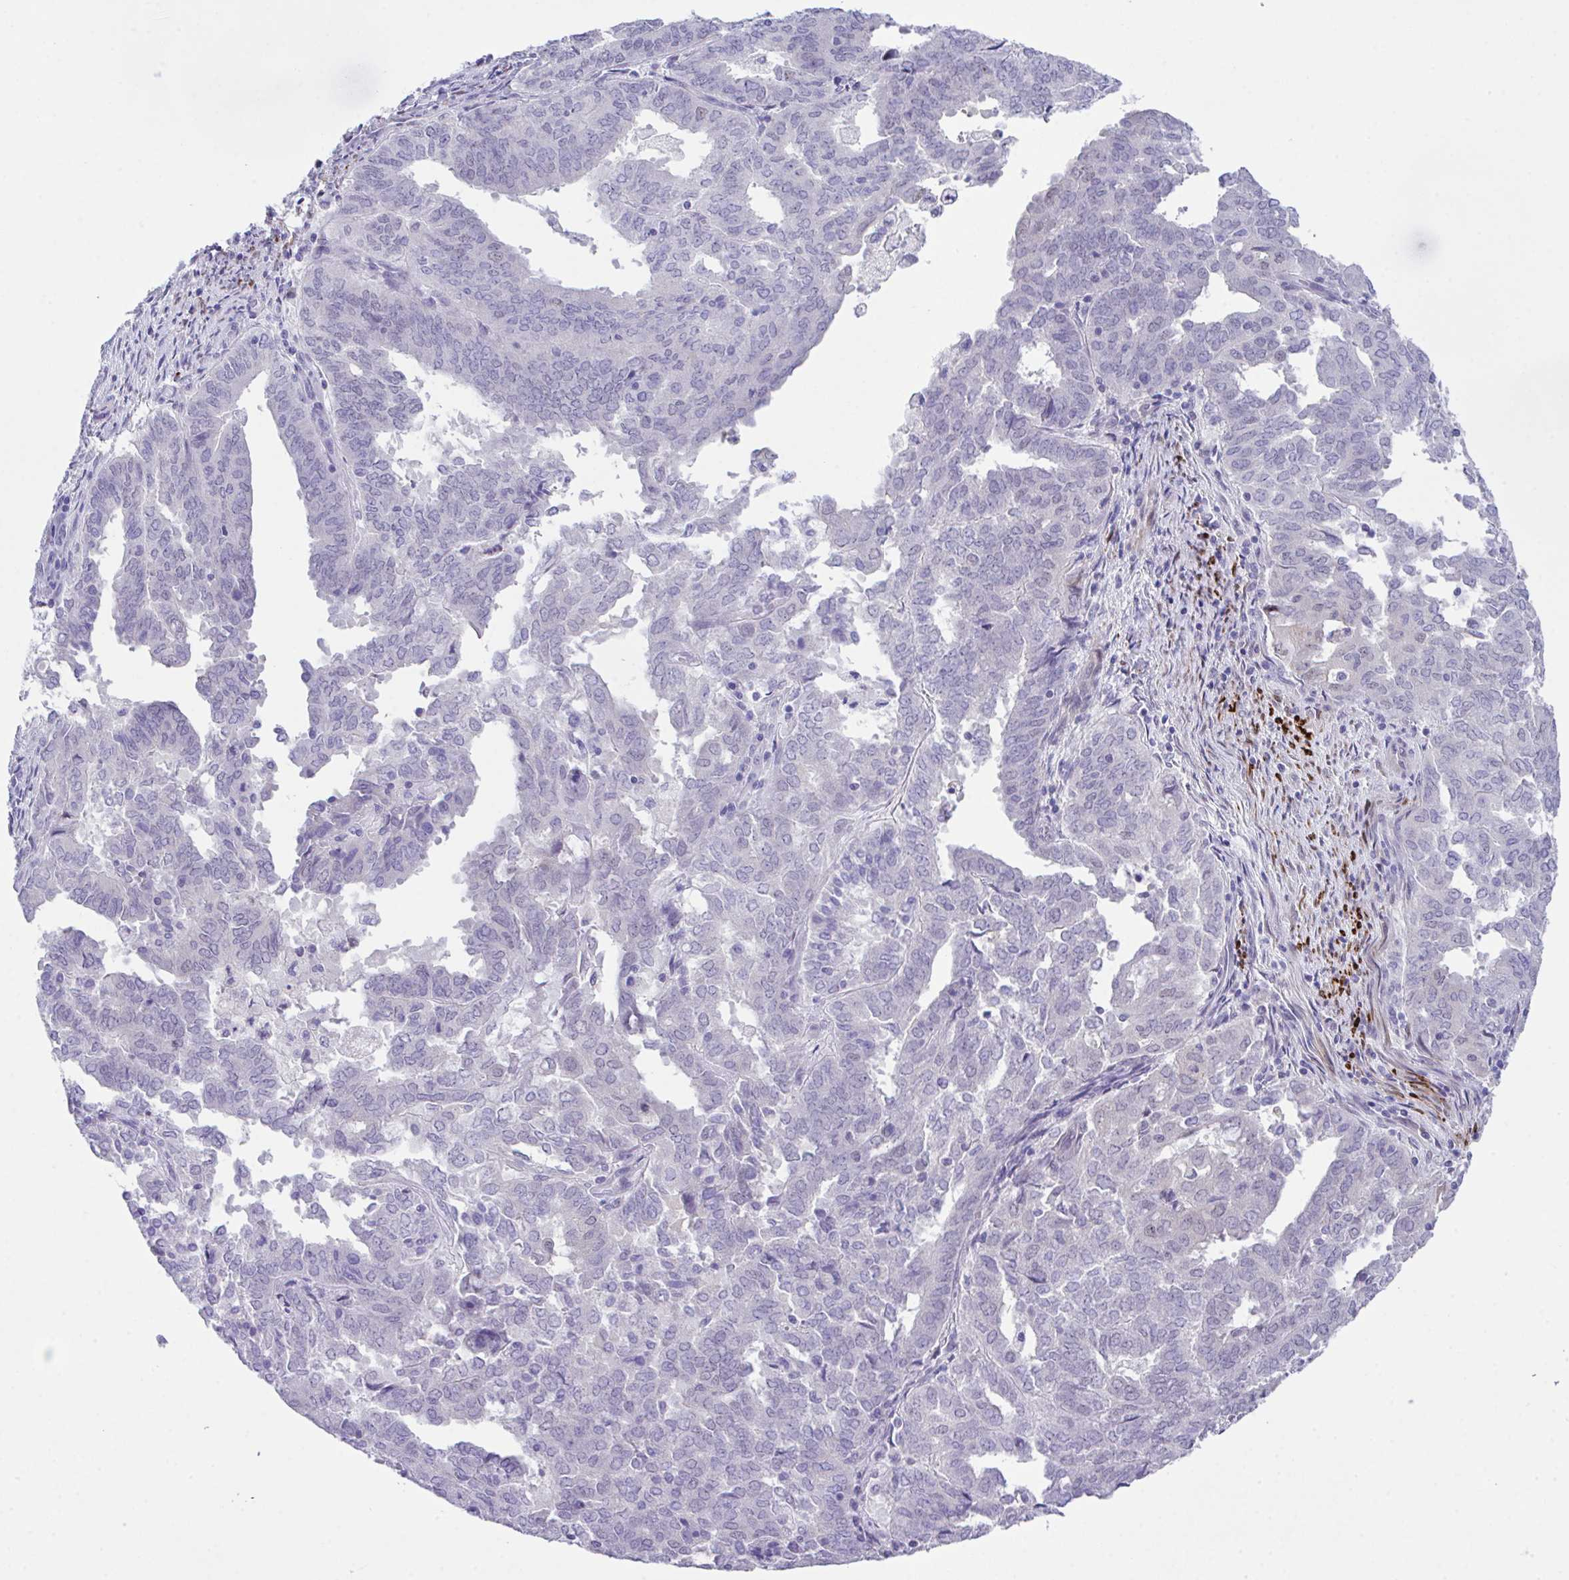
{"staining": {"intensity": "negative", "quantity": "none", "location": "none"}, "tissue": "endometrial cancer", "cell_type": "Tumor cells", "image_type": "cancer", "snomed": [{"axis": "morphology", "description": "Adenocarcinoma, NOS"}, {"axis": "topography", "description": "Endometrium"}], "caption": "There is no significant positivity in tumor cells of adenocarcinoma (endometrial).", "gene": "HOXB4", "patient": {"sex": "female", "age": 72}}